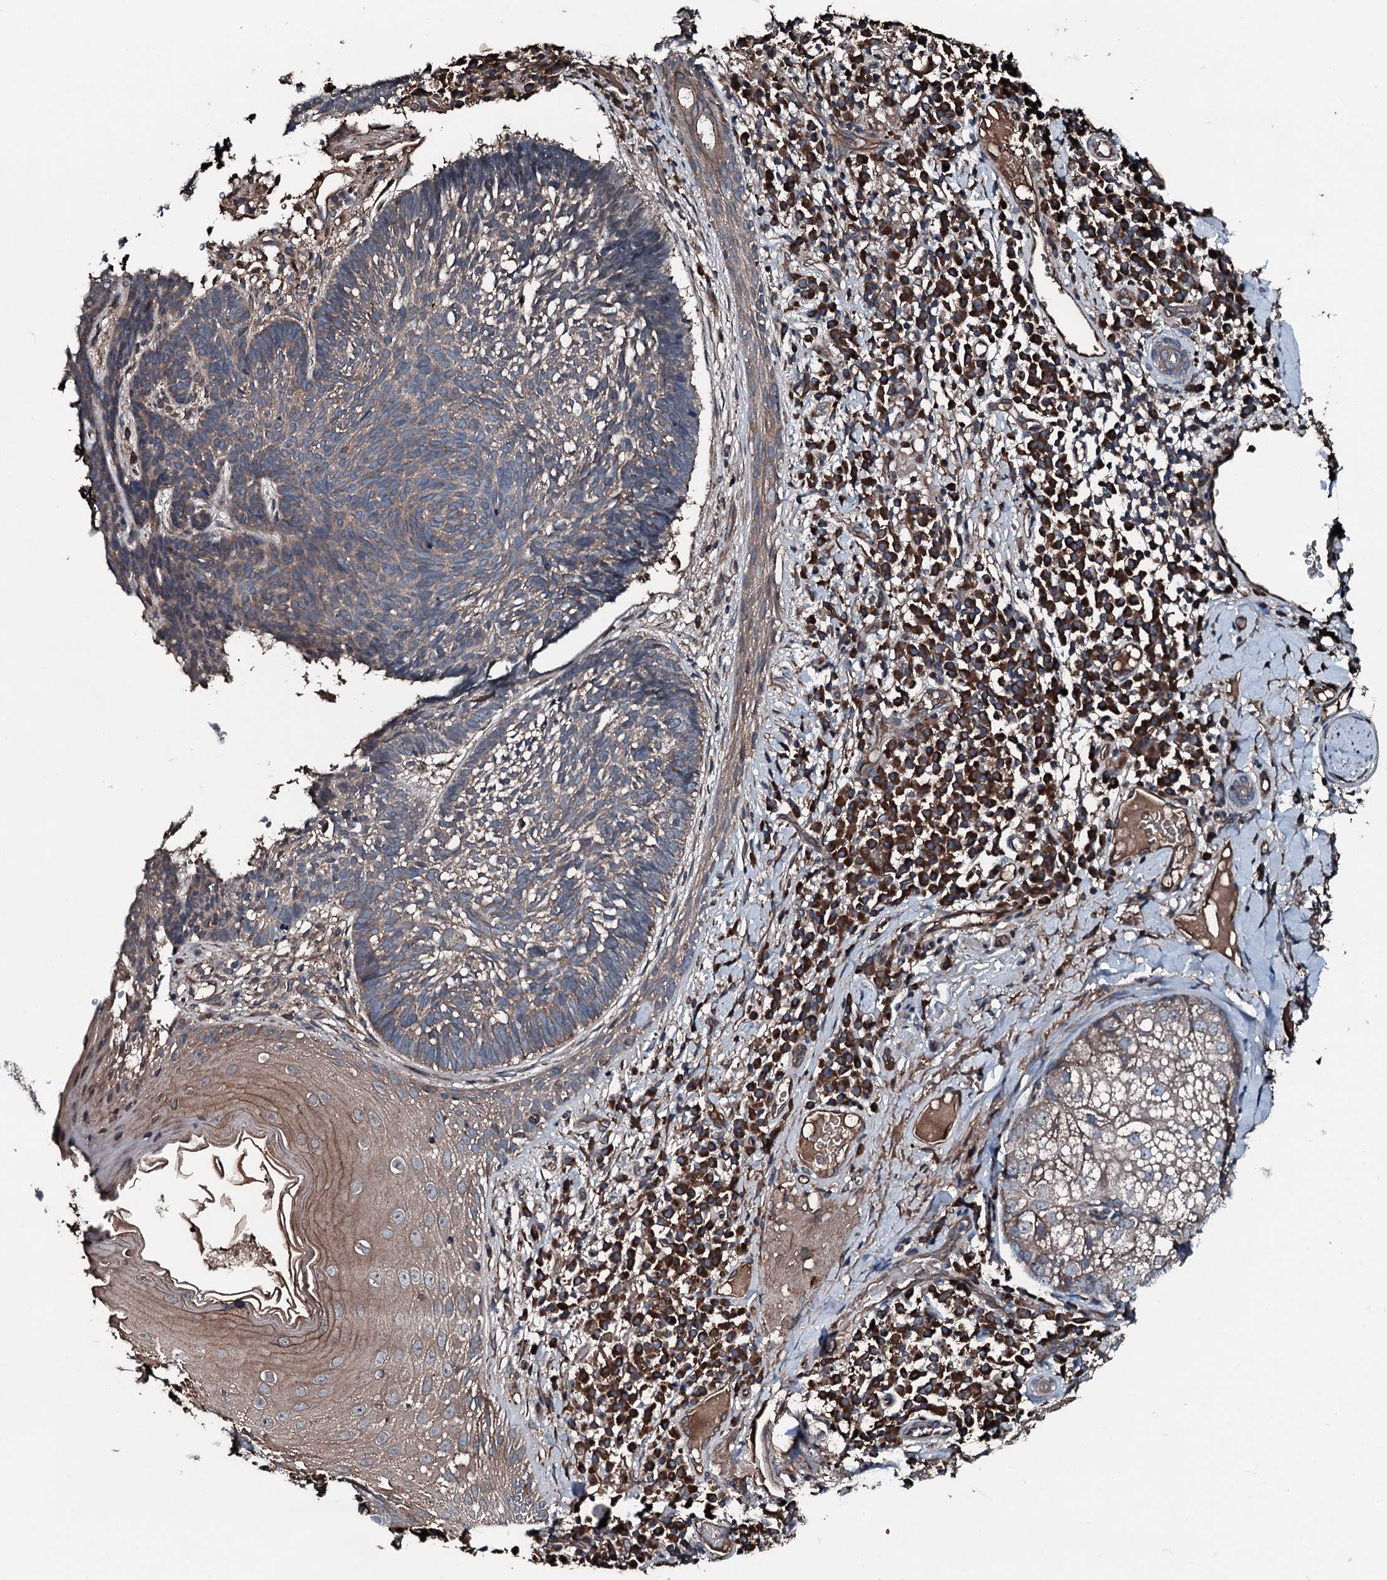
{"staining": {"intensity": "weak", "quantity": "25%-75%", "location": "cytoplasmic/membranous"}, "tissue": "skin cancer", "cell_type": "Tumor cells", "image_type": "cancer", "snomed": [{"axis": "morphology", "description": "Basal cell carcinoma"}, {"axis": "topography", "description": "Skin"}], "caption": "Immunohistochemistry (IHC) (DAB (3,3'-diaminobenzidine)) staining of human skin cancer reveals weak cytoplasmic/membranous protein staining in about 25%-75% of tumor cells. Nuclei are stained in blue.", "gene": "AARS1", "patient": {"sex": "male", "age": 88}}